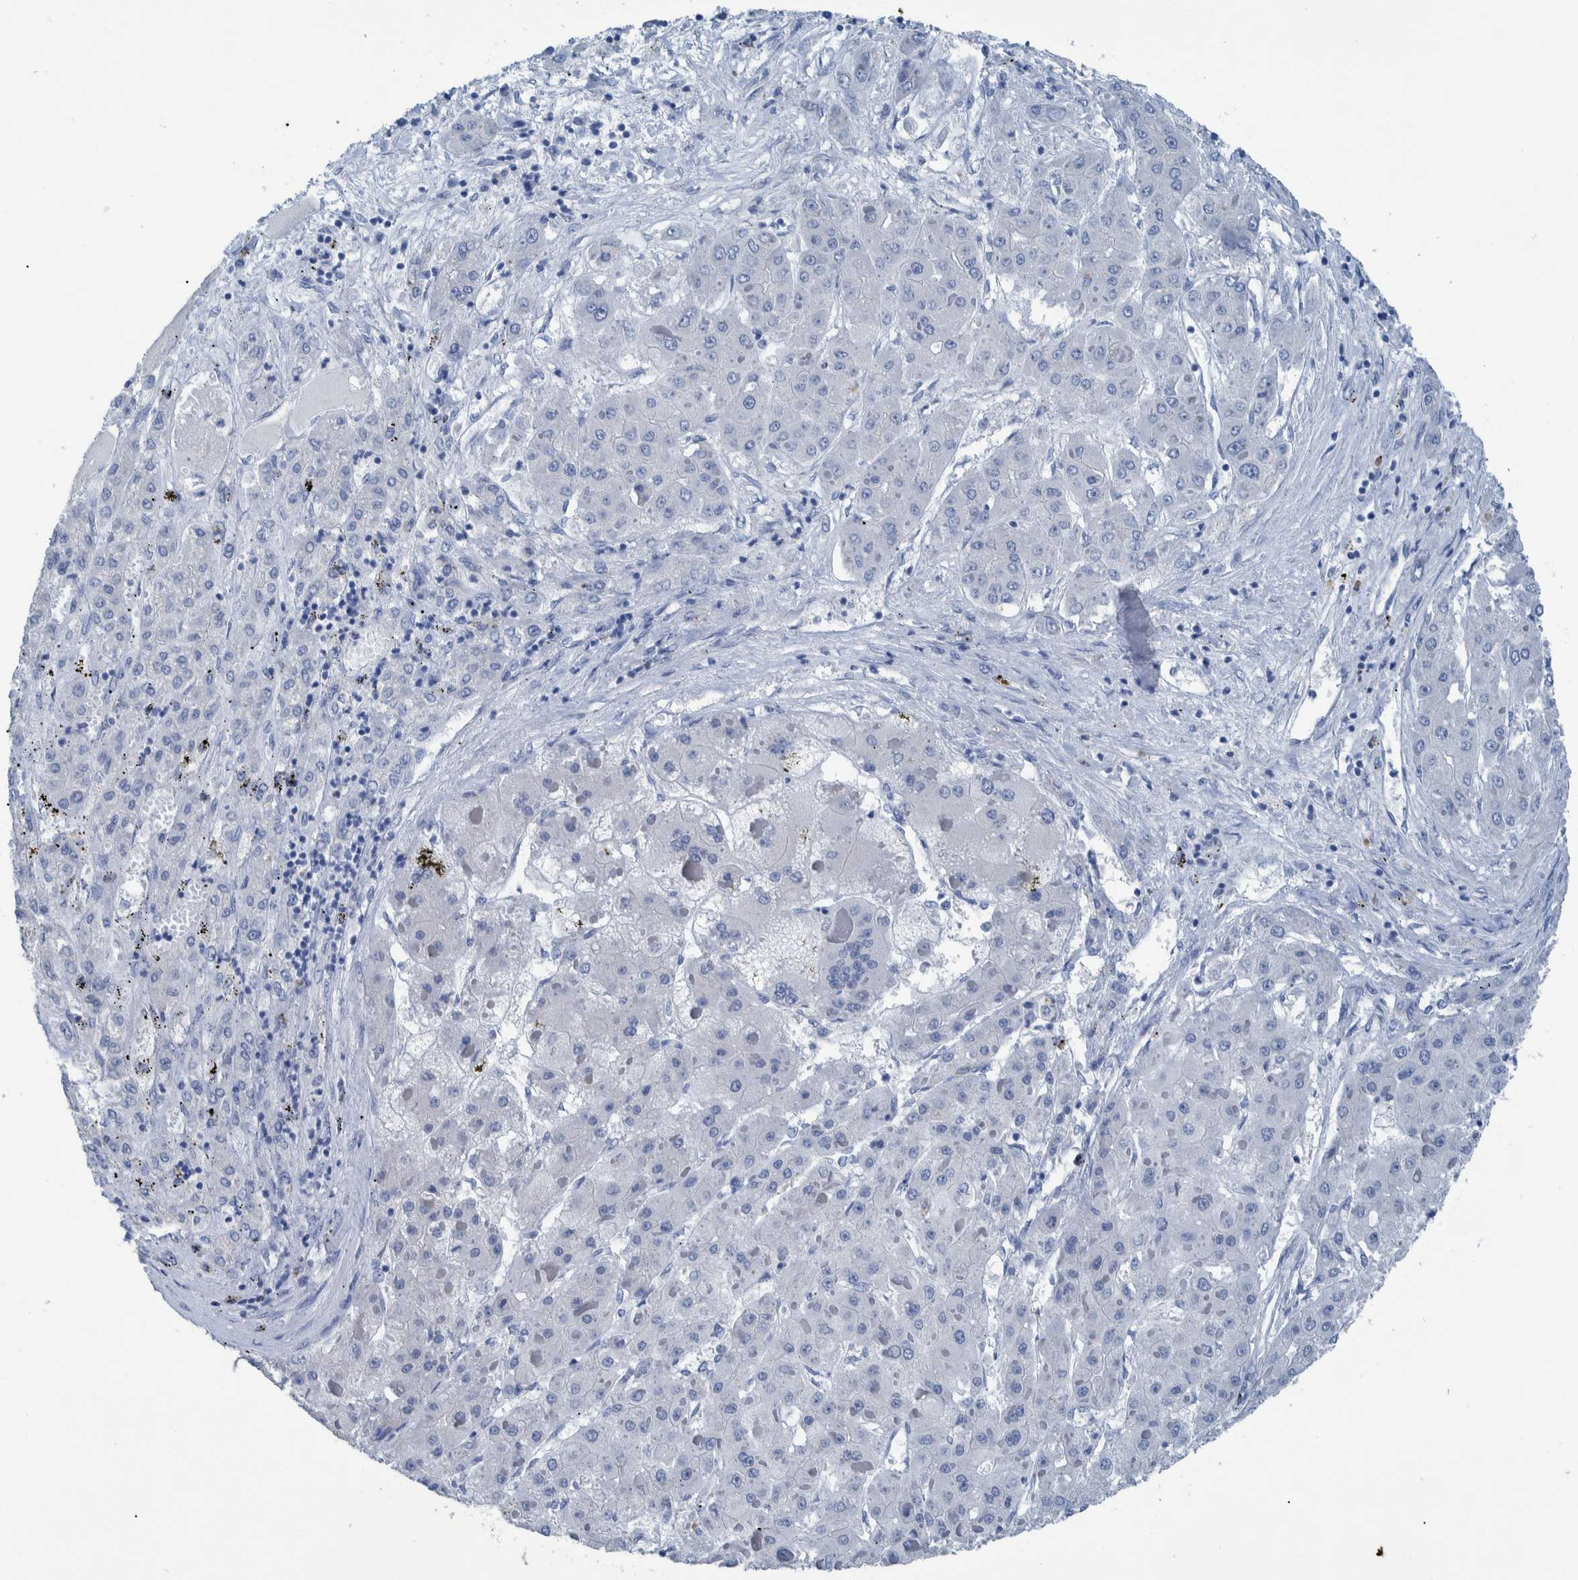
{"staining": {"intensity": "negative", "quantity": "none", "location": "none"}, "tissue": "liver cancer", "cell_type": "Tumor cells", "image_type": "cancer", "snomed": [{"axis": "morphology", "description": "Carcinoma, Hepatocellular, NOS"}, {"axis": "topography", "description": "Liver"}], "caption": "Liver cancer (hepatocellular carcinoma) was stained to show a protein in brown. There is no significant staining in tumor cells.", "gene": "IDO1", "patient": {"sex": "female", "age": 73}}